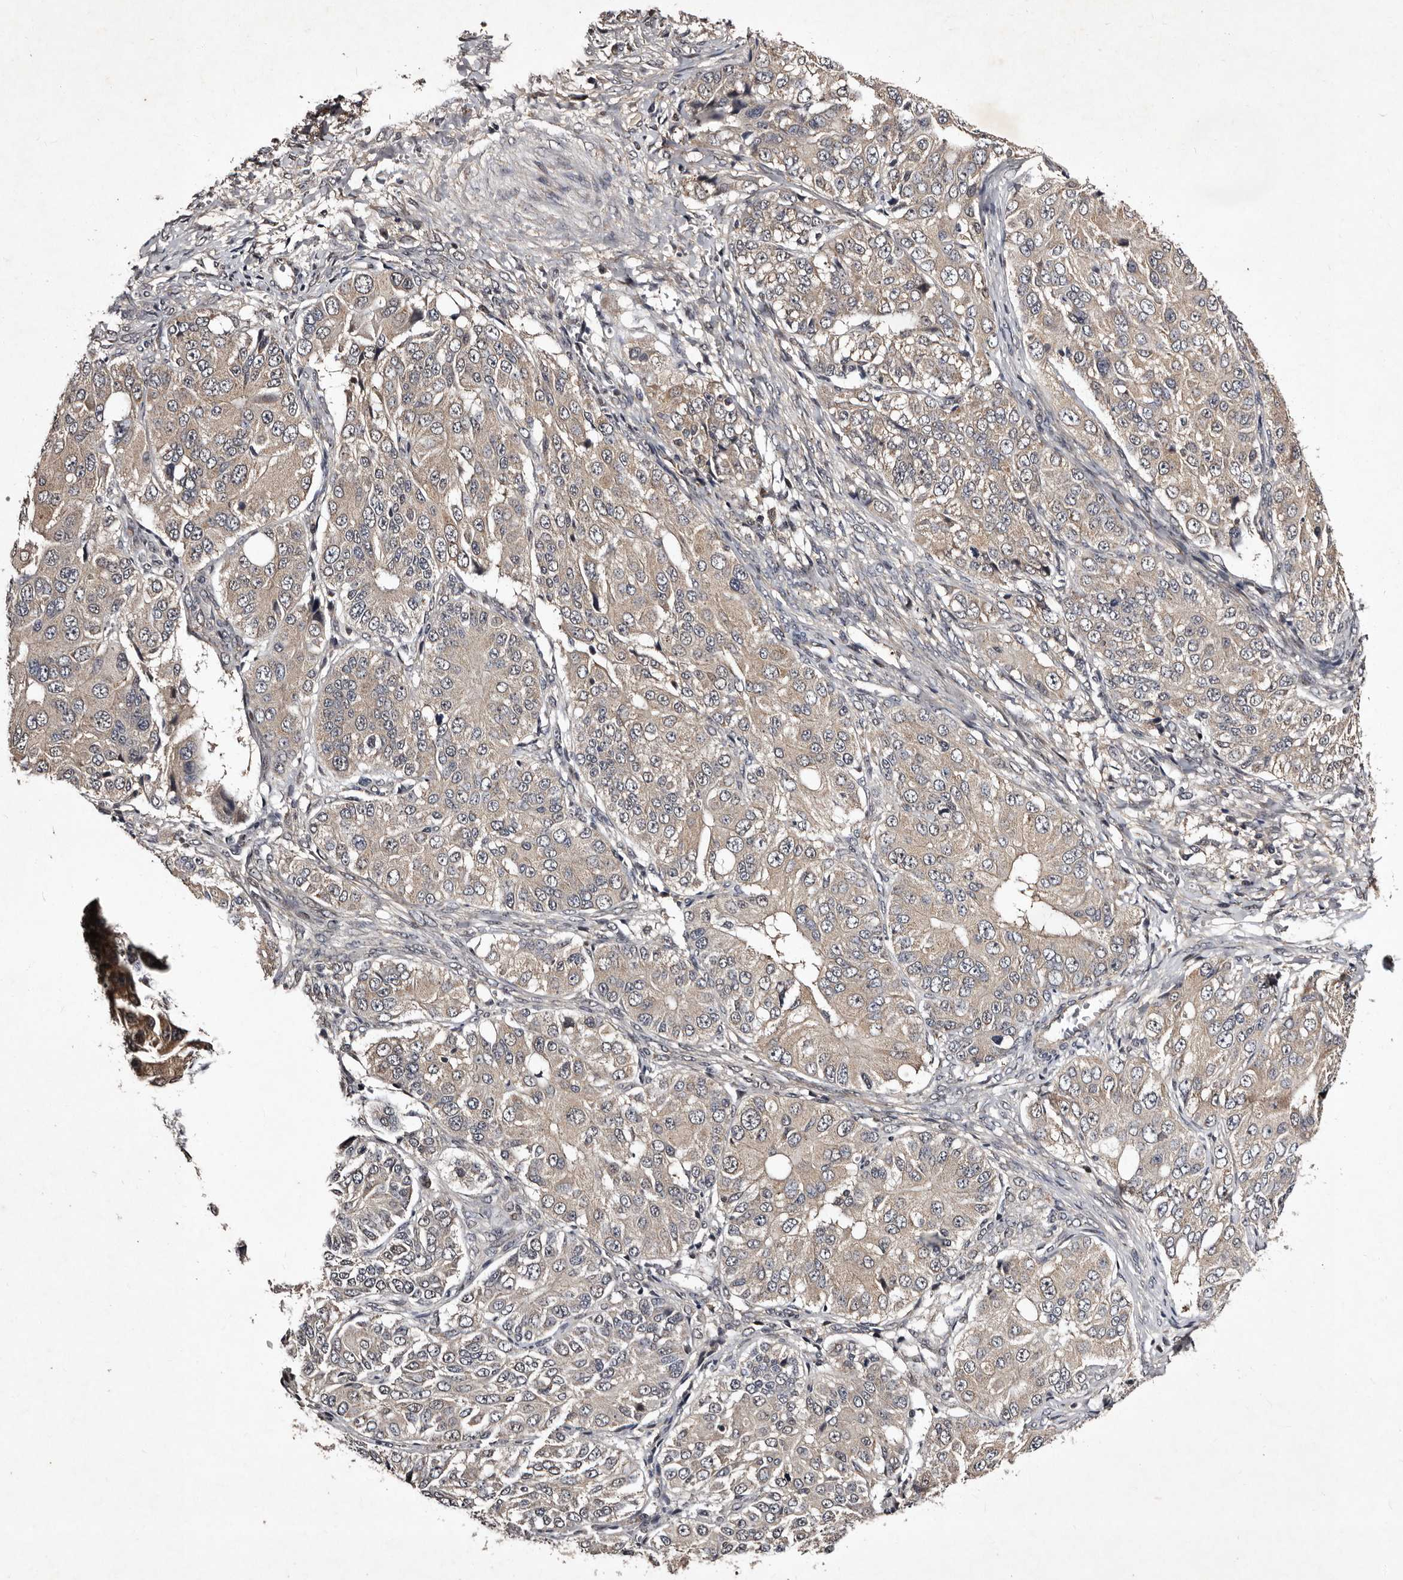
{"staining": {"intensity": "negative", "quantity": "none", "location": "none"}, "tissue": "ovarian cancer", "cell_type": "Tumor cells", "image_type": "cancer", "snomed": [{"axis": "morphology", "description": "Carcinoma, endometroid"}, {"axis": "topography", "description": "Ovary"}], "caption": "DAB (3,3'-diaminobenzidine) immunohistochemical staining of endometroid carcinoma (ovarian) shows no significant positivity in tumor cells.", "gene": "MKRN3", "patient": {"sex": "female", "age": 51}}